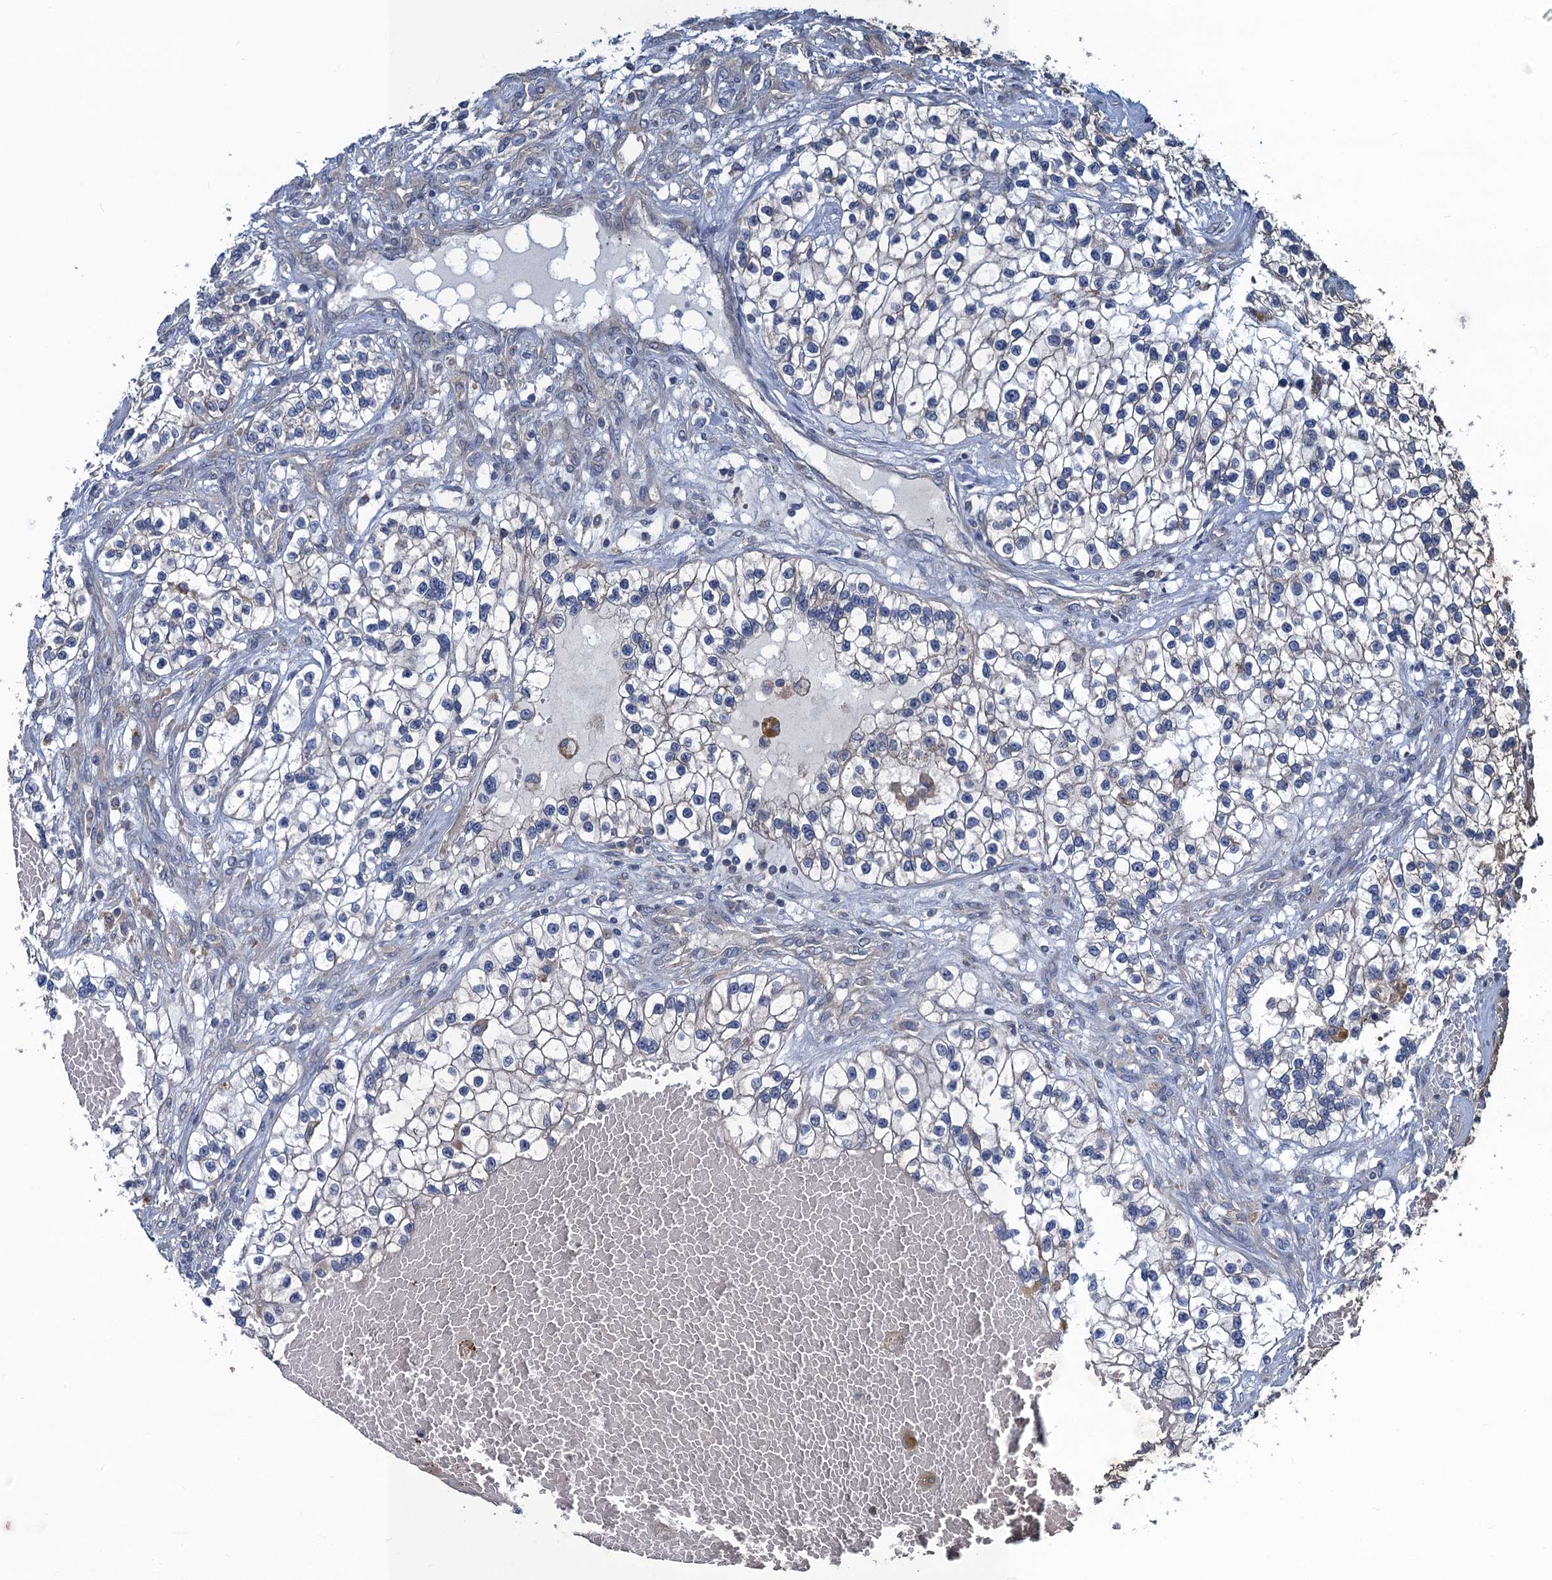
{"staining": {"intensity": "negative", "quantity": "none", "location": "none"}, "tissue": "renal cancer", "cell_type": "Tumor cells", "image_type": "cancer", "snomed": [{"axis": "morphology", "description": "Adenocarcinoma, NOS"}, {"axis": "topography", "description": "Kidney"}], "caption": "The immunohistochemistry image has no significant staining in tumor cells of renal adenocarcinoma tissue.", "gene": "SNAP29", "patient": {"sex": "female", "age": 57}}